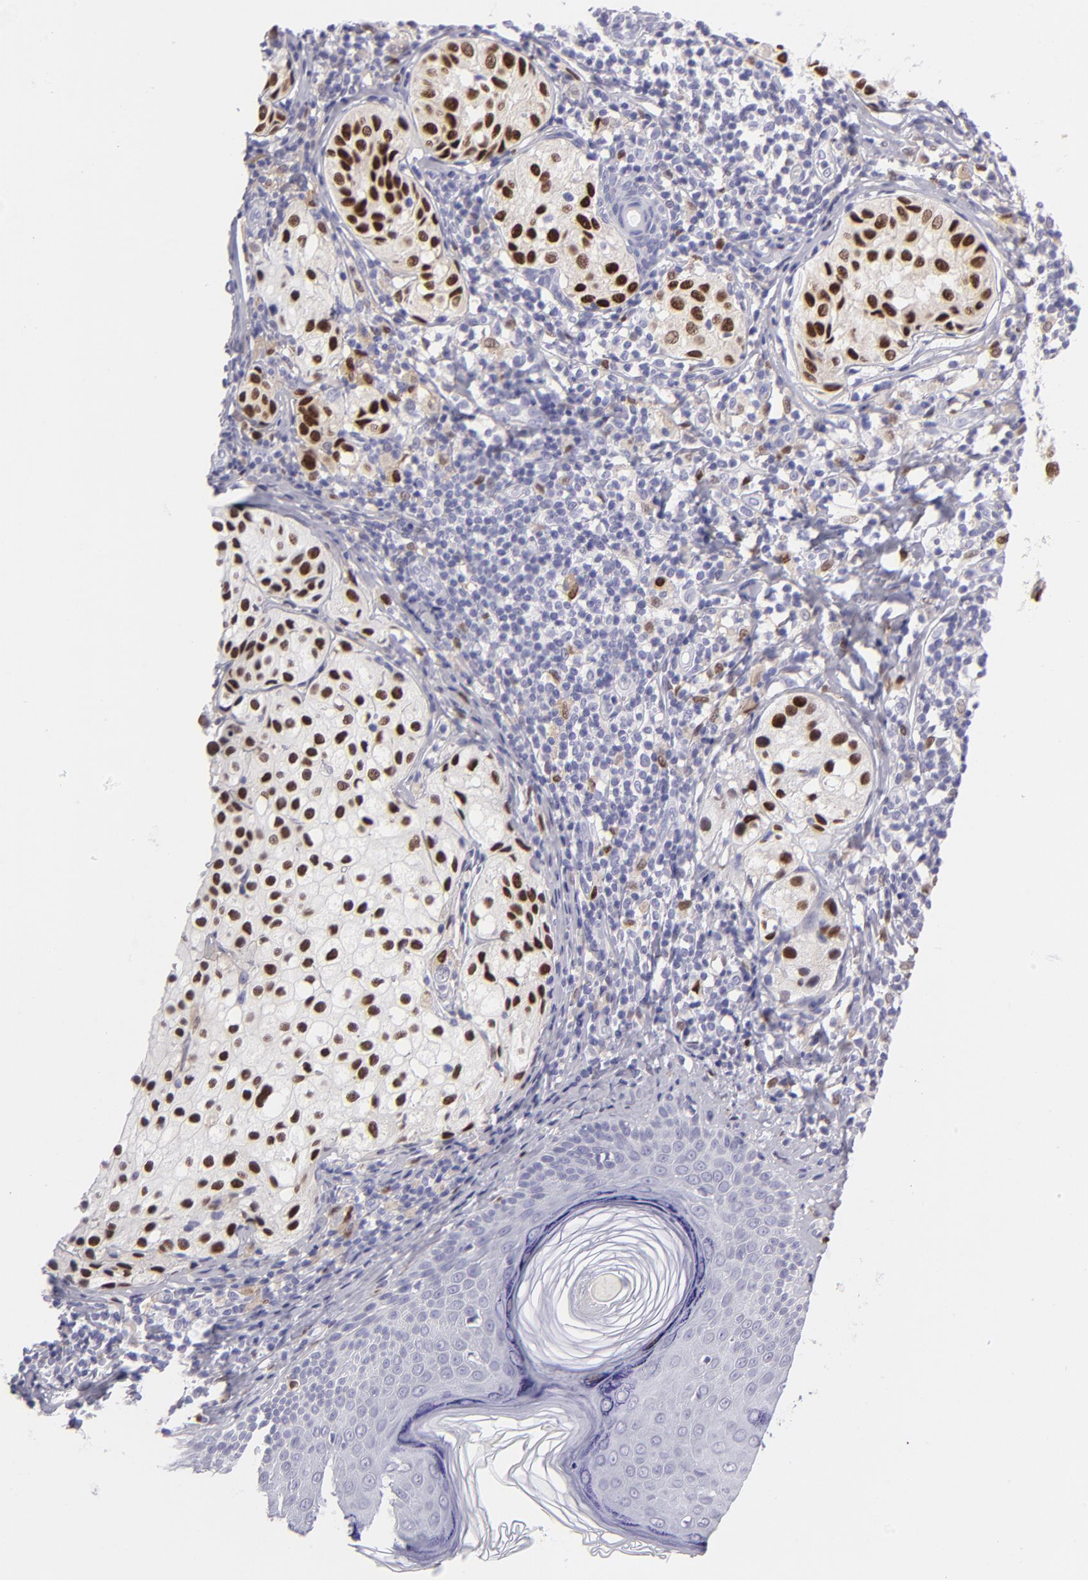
{"staining": {"intensity": "strong", "quantity": ">75%", "location": "nuclear"}, "tissue": "melanoma", "cell_type": "Tumor cells", "image_type": "cancer", "snomed": [{"axis": "morphology", "description": "Malignant melanoma, NOS"}, {"axis": "topography", "description": "Skin"}], "caption": "Protein expression analysis of melanoma exhibits strong nuclear staining in approximately >75% of tumor cells. (DAB (3,3'-diaminobenzidine) = brown stain, brightfield microscopy at high magnification).", "gene": "MITF", "patient": {"sex": "male", "age": 23}}